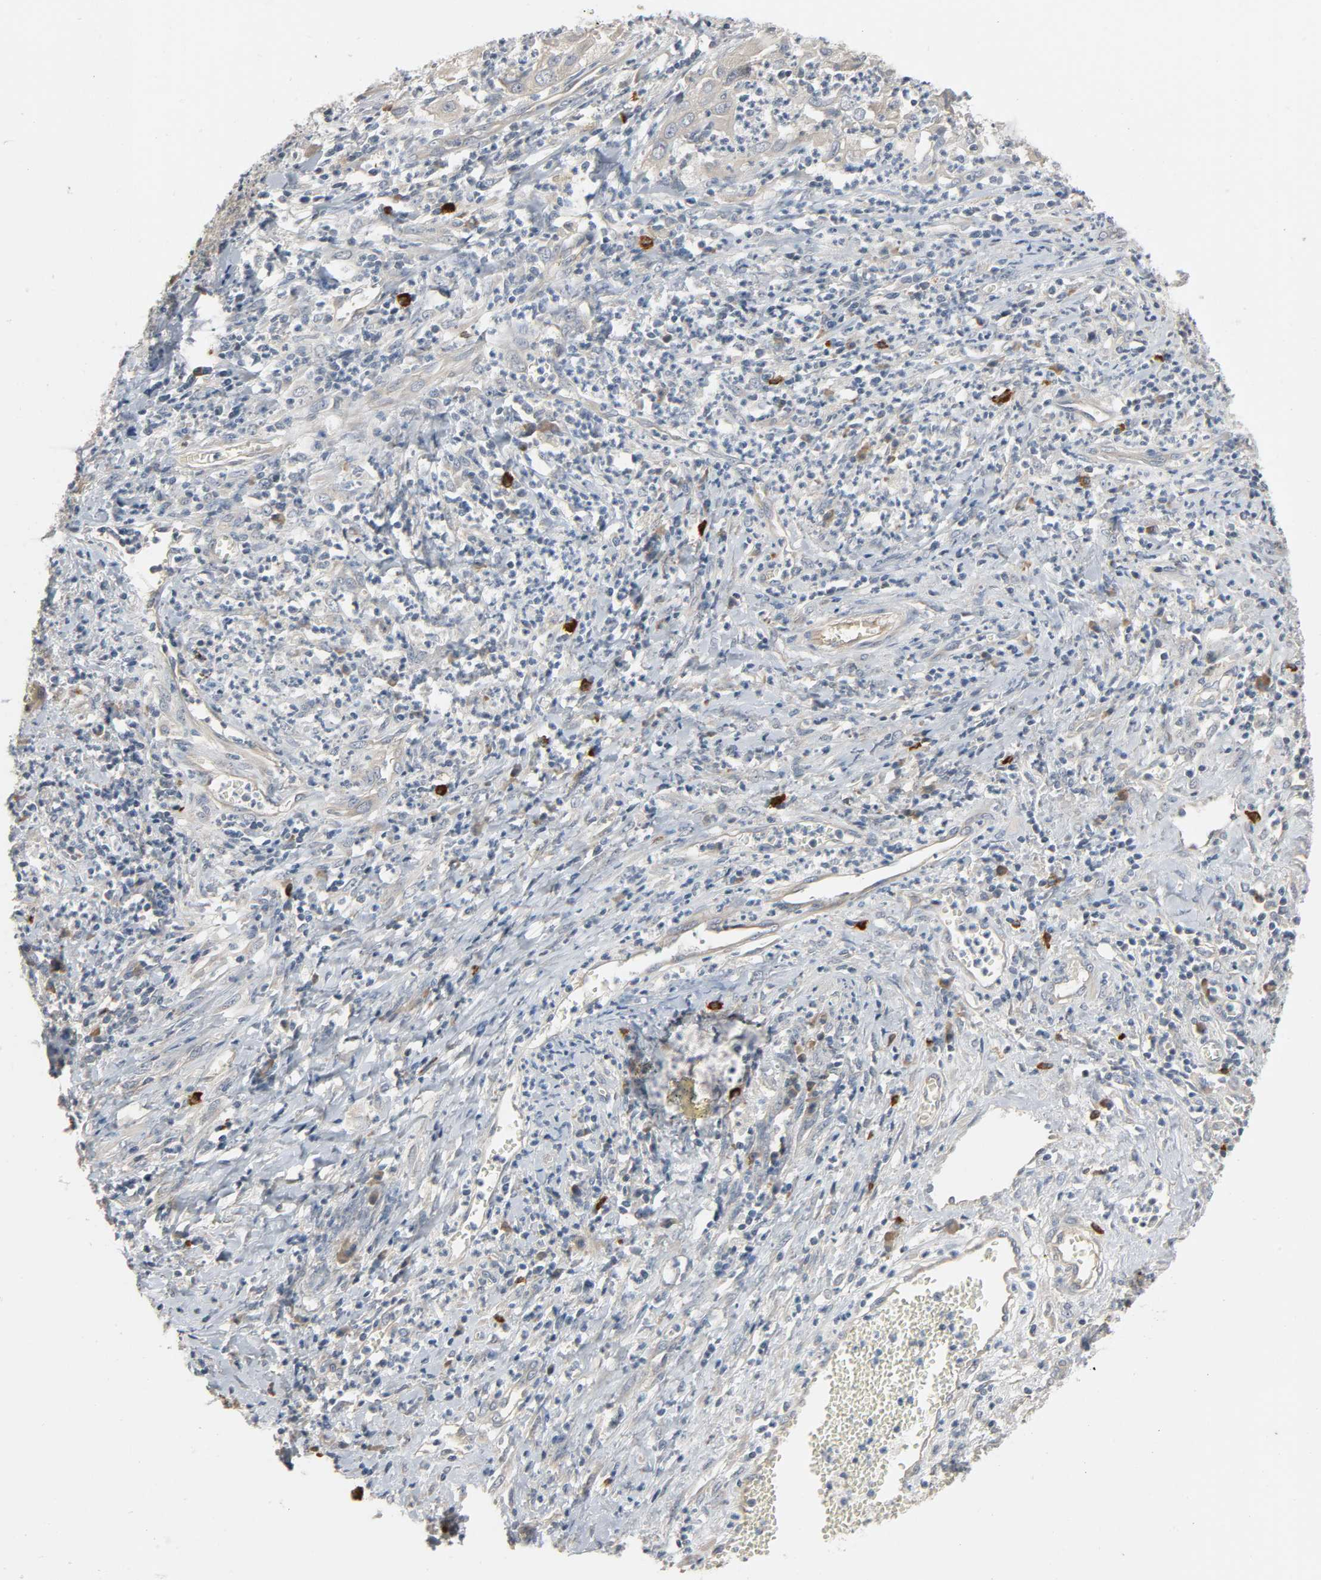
{"staining": {"intensity": "weak", "quantity": ">75%", "location": "cytoplasmic/membranous"}, "tissue": "cervical cancer", "cell_type": "Tumor cells", "image_type": "cancer", "snomed": [{"axis": "morphology", "description": "Squamous cell carcinoma, NOS"}, {"axis": "topography", "description": "Cervix"}], "caption": "The histopathology image reveals immunohistochemical staining of squamous cell carcinoma (cervical). There is weak cytoplasmic/membranous staining is identified in about >75% of tumor cells.", "gene": "LIMCH1", "patient": {"sex": "female", "age": 32}}